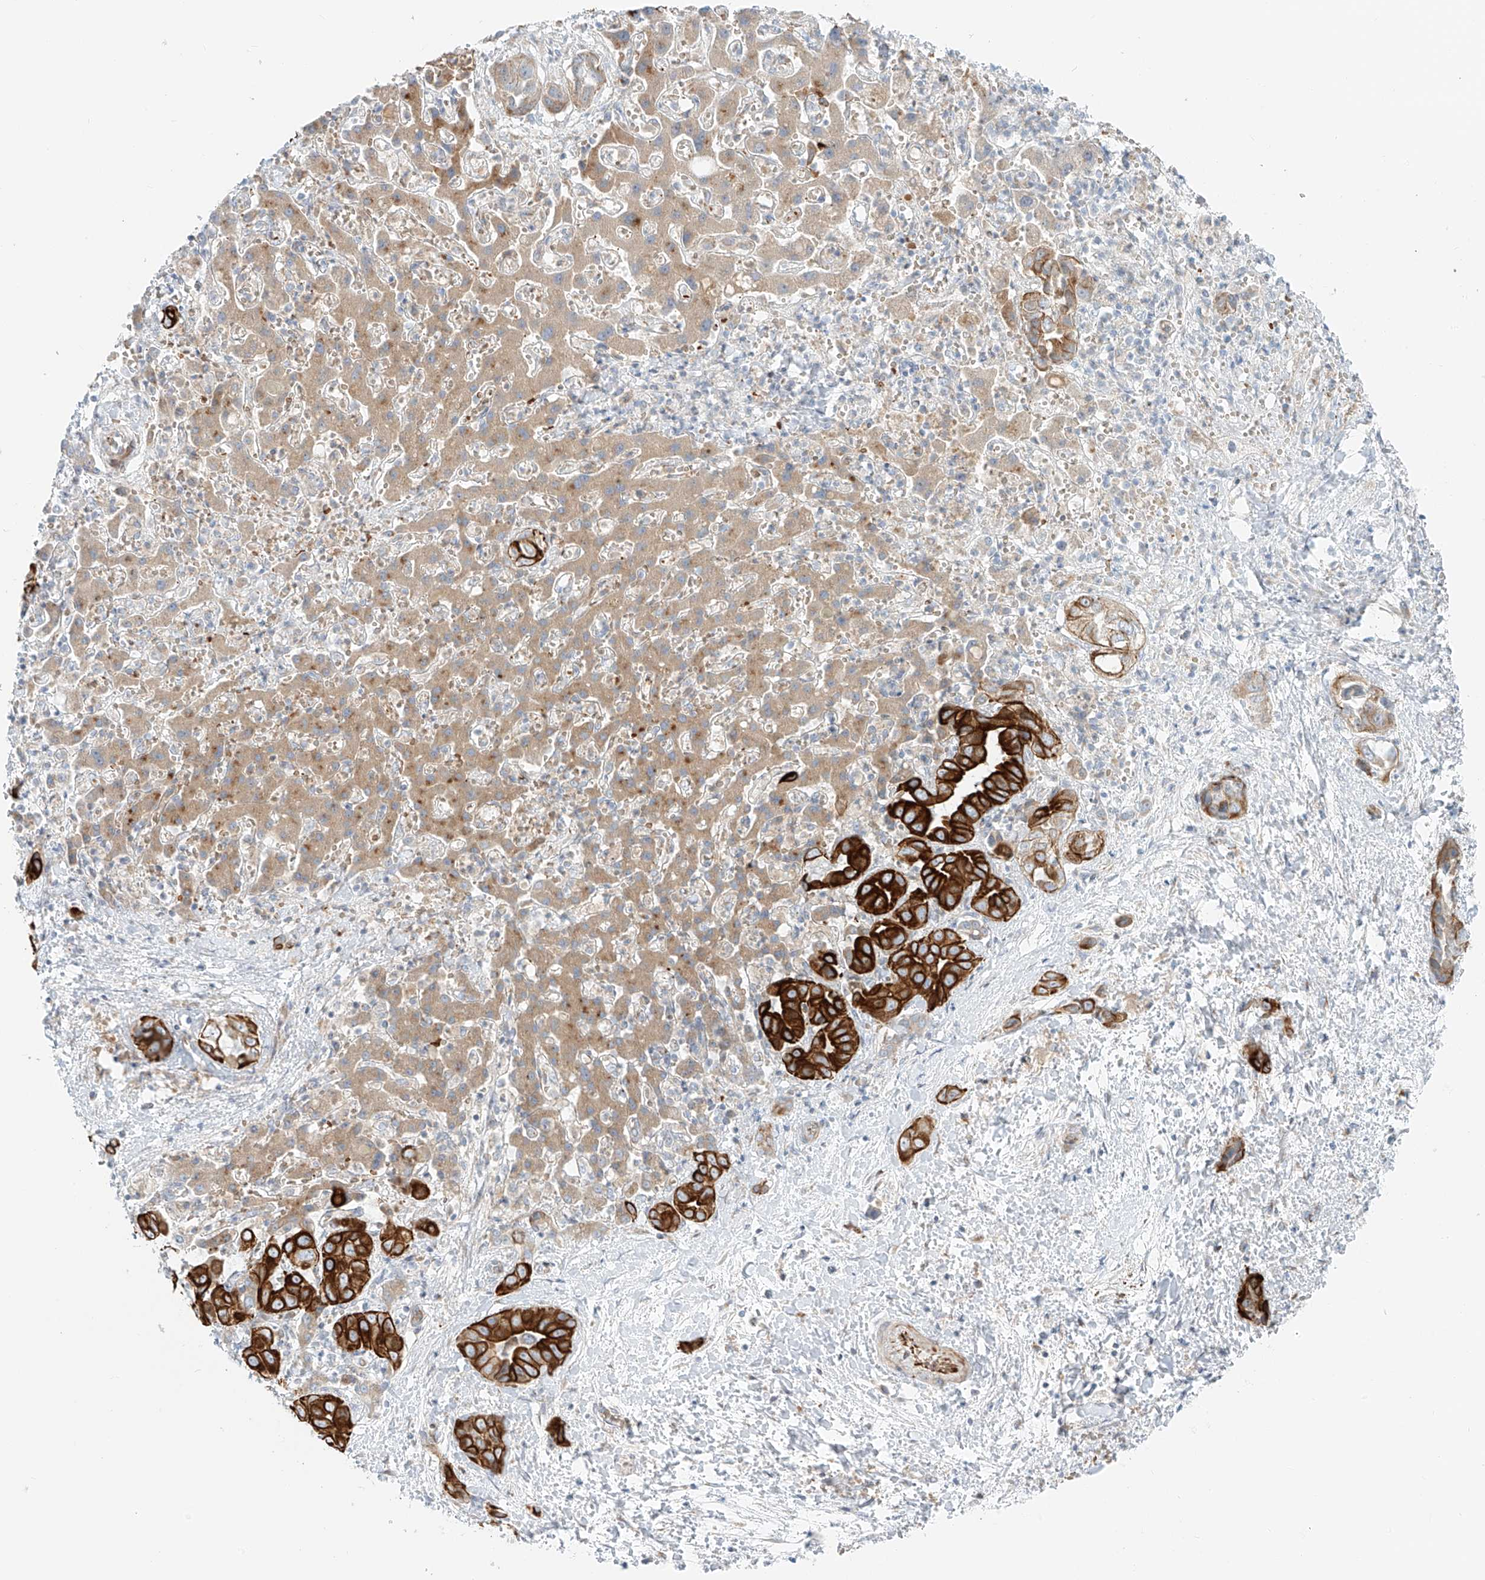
{"staining": {"intensity": "strong", "quantity": ">75%", "location": "cytoplasmic/membranous"}, "tissue": "liver cancer", "cell_type": "Tumor cells", "image_type": "cancer", "snomed": [{"axis": "morphology", "description": "Cholangiocarcinoma"}, {"axis": "topography", "description": "Liver"}], "caption": "This is a micrograph of immunohistochemistry staining of liver cancer, which shows strong expression in the cytoplasmic/membranous of tumor cells.", "gene": "EIPR1", "patient": {"sex": "female", "age": 52}}